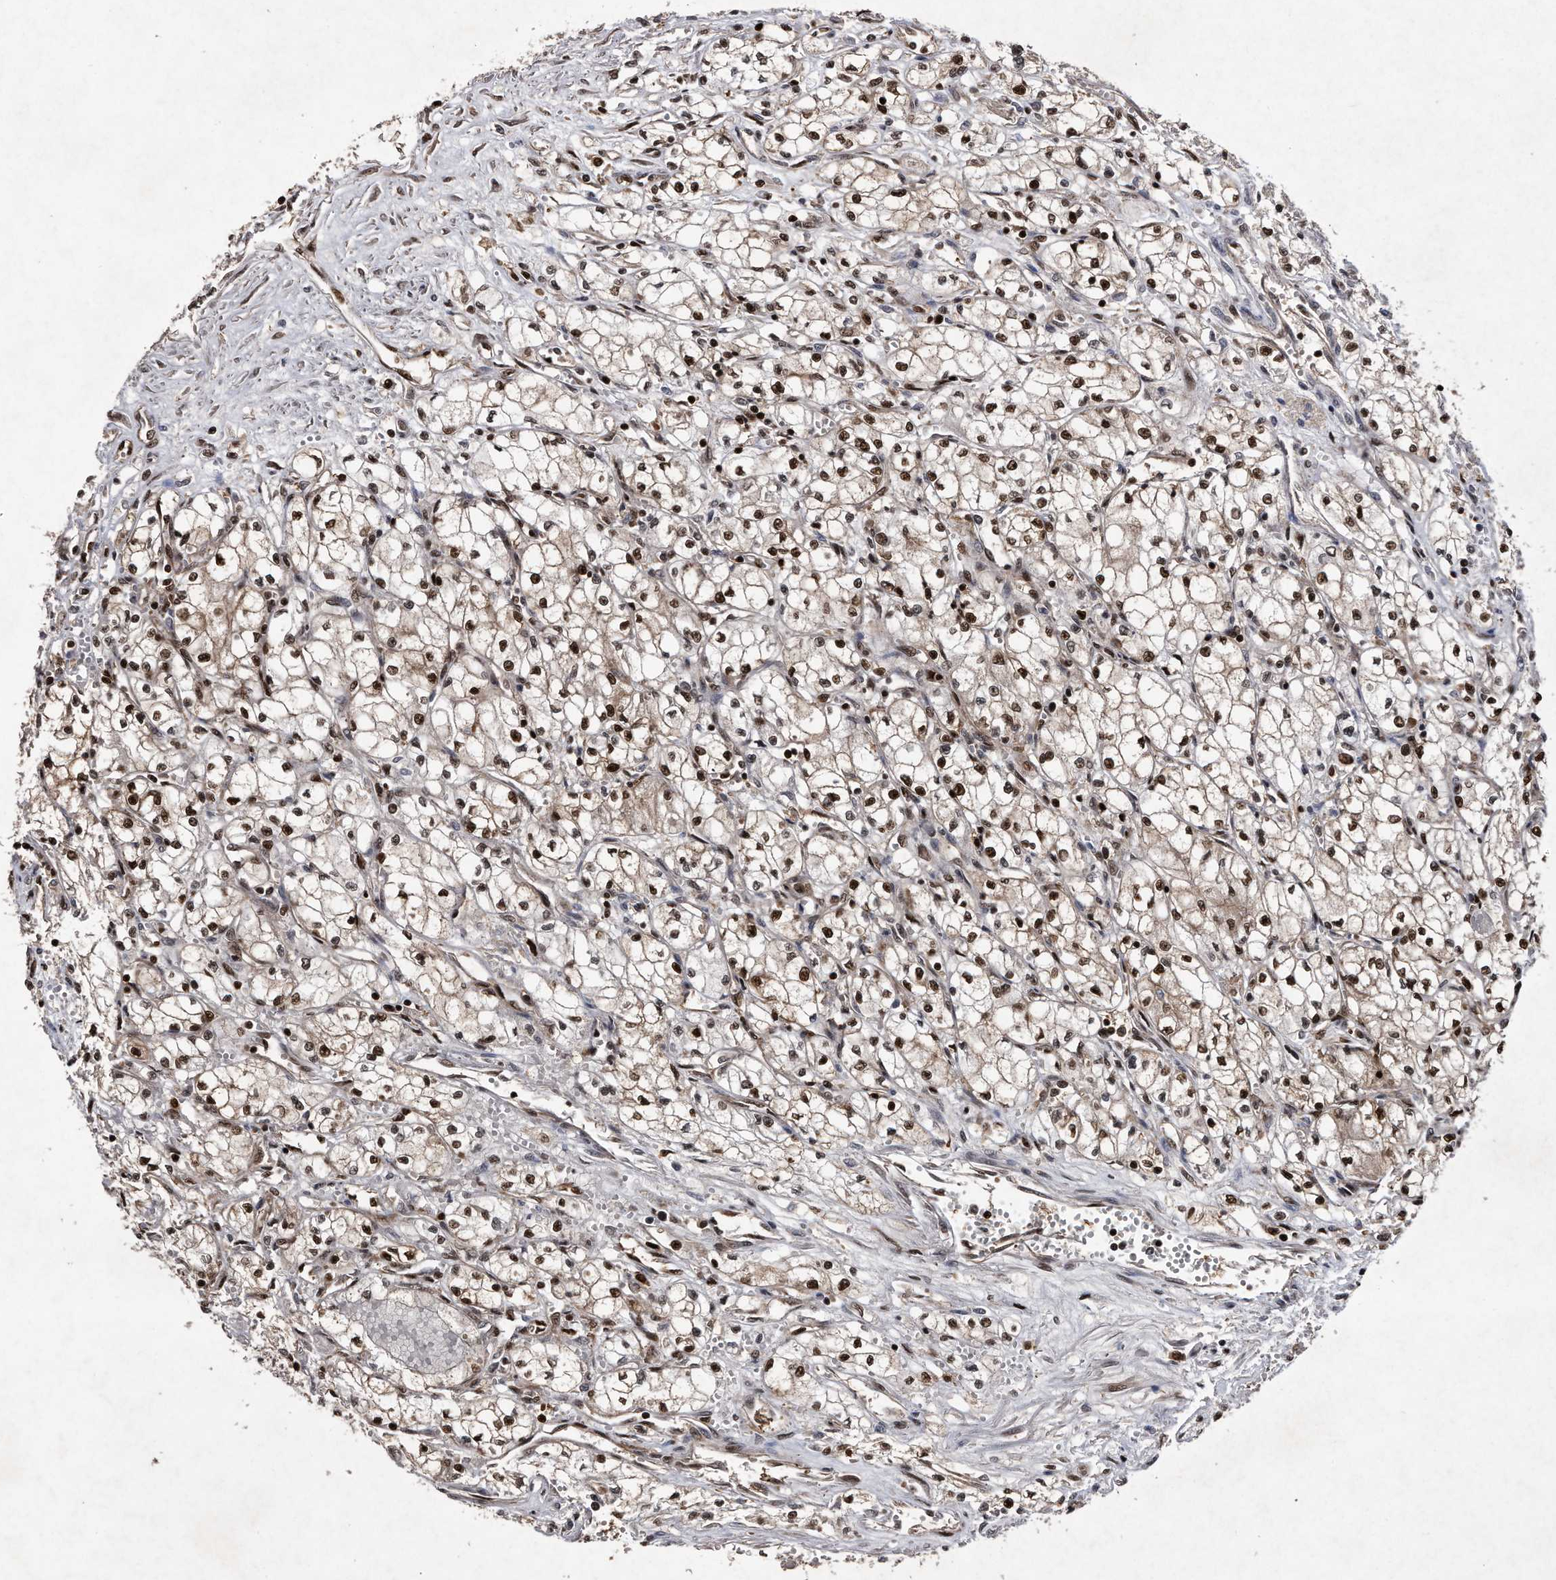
{"staining": {"intensity": "moderate", "quantity": ">75%", "location": "nuclear"}, "tissue": "renal cancer", "cell_type": "Tumor cells", "image_type": "cancer", "snomed": [{"axis": "morphology", "description": "Normal tissue, NOS"}, {"axis": "morphology", "description": "Adenocarcinoma, NOS"}, {"axis": "topography", "description": "Kidney"}], "caption": "Protein analysis of renal cancer (adenocarcinoma) tissue reveals moderate nuclear positivity in about >75% of tumor cells. Nuclei are stained in blue.", "gene": "RAD23B", "patient": {"sex": "male", "age": 59}}